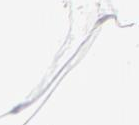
{"staining": {"intensity": "moderate", "quantity": ">75%", "location": "nuclear"}, "tissue": "adipose tissue", "cell_type": "Adipocytes", "image_type": "normal", "snomed": [{"axis": "morphology", "description": "Normal tissue, NOS"}, {"axis": "morphology", "description": "Duct carcinoma"}, {"axis": "topography", "description": "Breast"}, {"axis": "topography", "description": "Adipose tissue"}], "caption": "Unremarkable adipose tissue exhibits moderate nuclear staining in approximately >75% of adipocytes The protein of interest is stained brown, and the nuclei are stained in blue (DAB IHC with brightfield microscopy, high magnification)..", "gene": "CDC25C", "patient": {"sex": "female", "age": 37}}